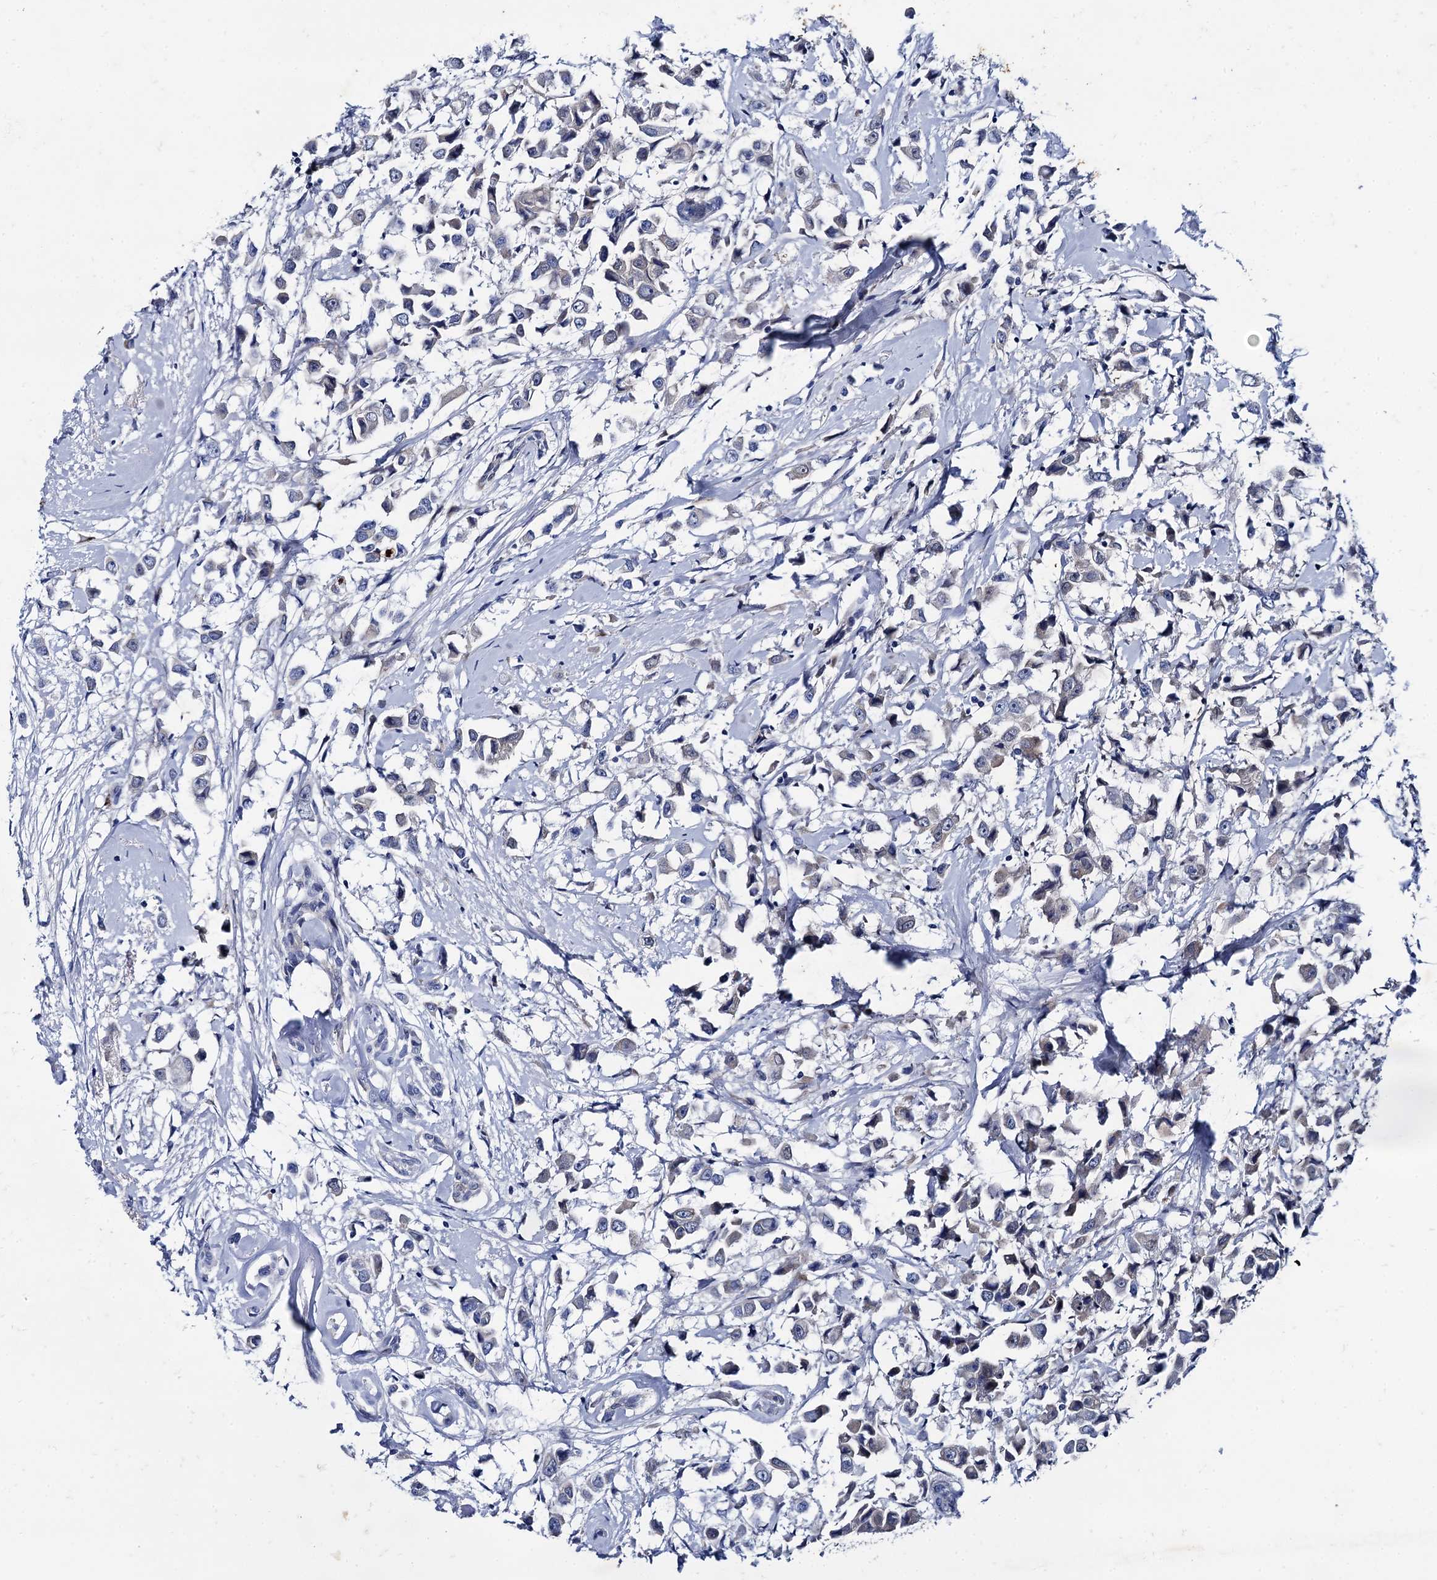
{"staining": {"intensity": "negative", "quantity": "none", "location": "none"}, "tissue": "breast cancer", "cell_type": "Tumor cells", "image_type": "cancer", "snomed": [{"axis": "morphology", "description": "Duct carcinoma"}, {"axis": "topography", "description": "Breast"}], "caption": "The immunohistochemistry (IHC) micrograph has no significant staining in tumor cells of breast infiltrating ductal carcinoma tissue.", "gene": "TMEM72", "patient": {"sex": "female", "age": 61}}